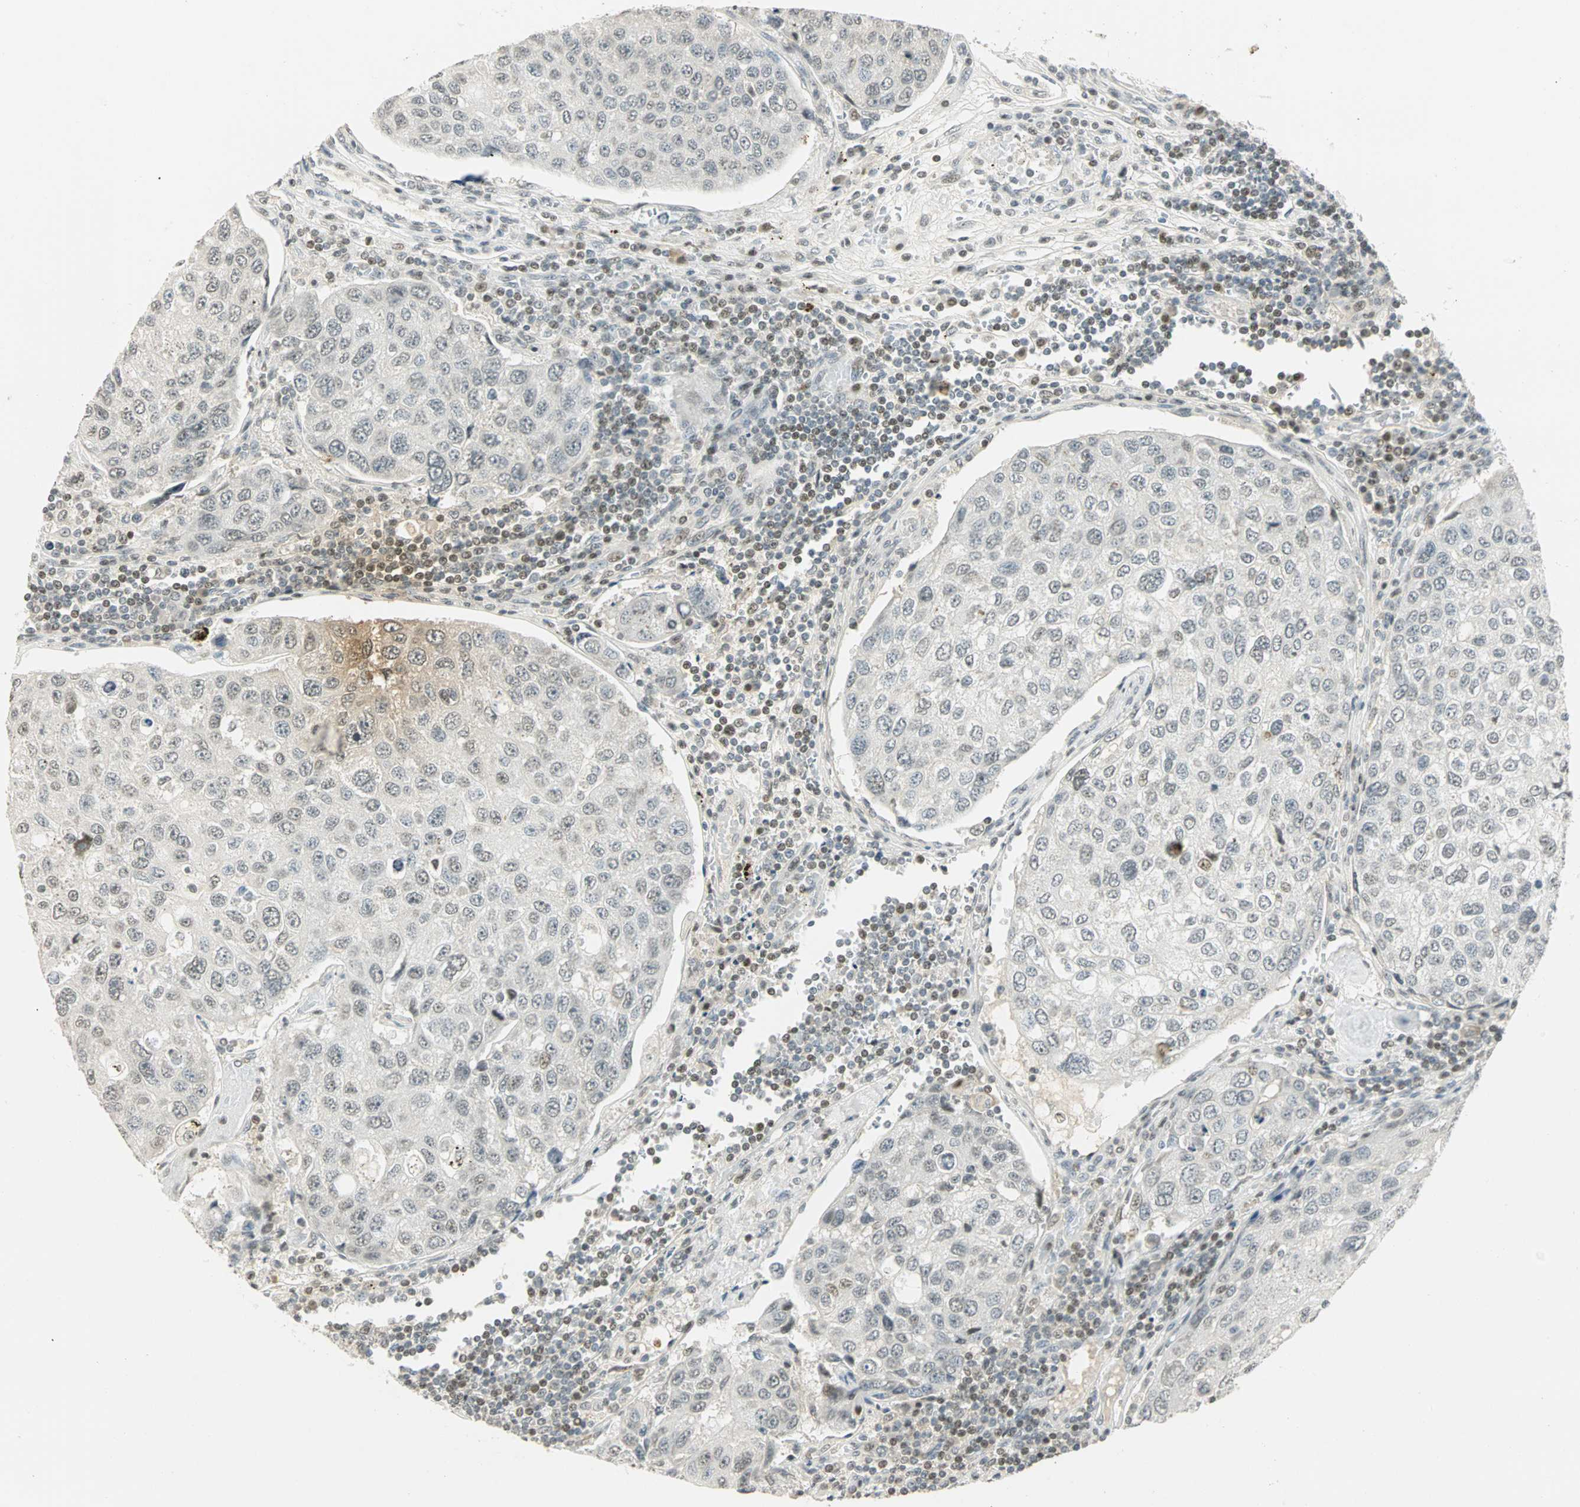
{"staining": {"intensity": "weak", "quantity": "<25%", "location": "nuclear"}, "tissue": "urothelial cancer", "cell_type": "Tumor cells", "image_type": "cancer", "snomed": [{"axis": "morphology", "description": "Urothelial carcinoma, High grade"}, {"axis": "topography", "description": "Lymph node"}, {"axis": "topography", "description": "Urinary bladder"}], "caption": "Tumor cells are negative for brown protein staining in urothelial cancer. The staining was performed using DAB (3,3'-diaminobenzidine) to visualize the protein expression in brown, while the nuclei were stained in blue with hematoxylin (Magnification: 20x).", "gene": "SMAD3", "patient": {"sex": "male", "age": 51}}